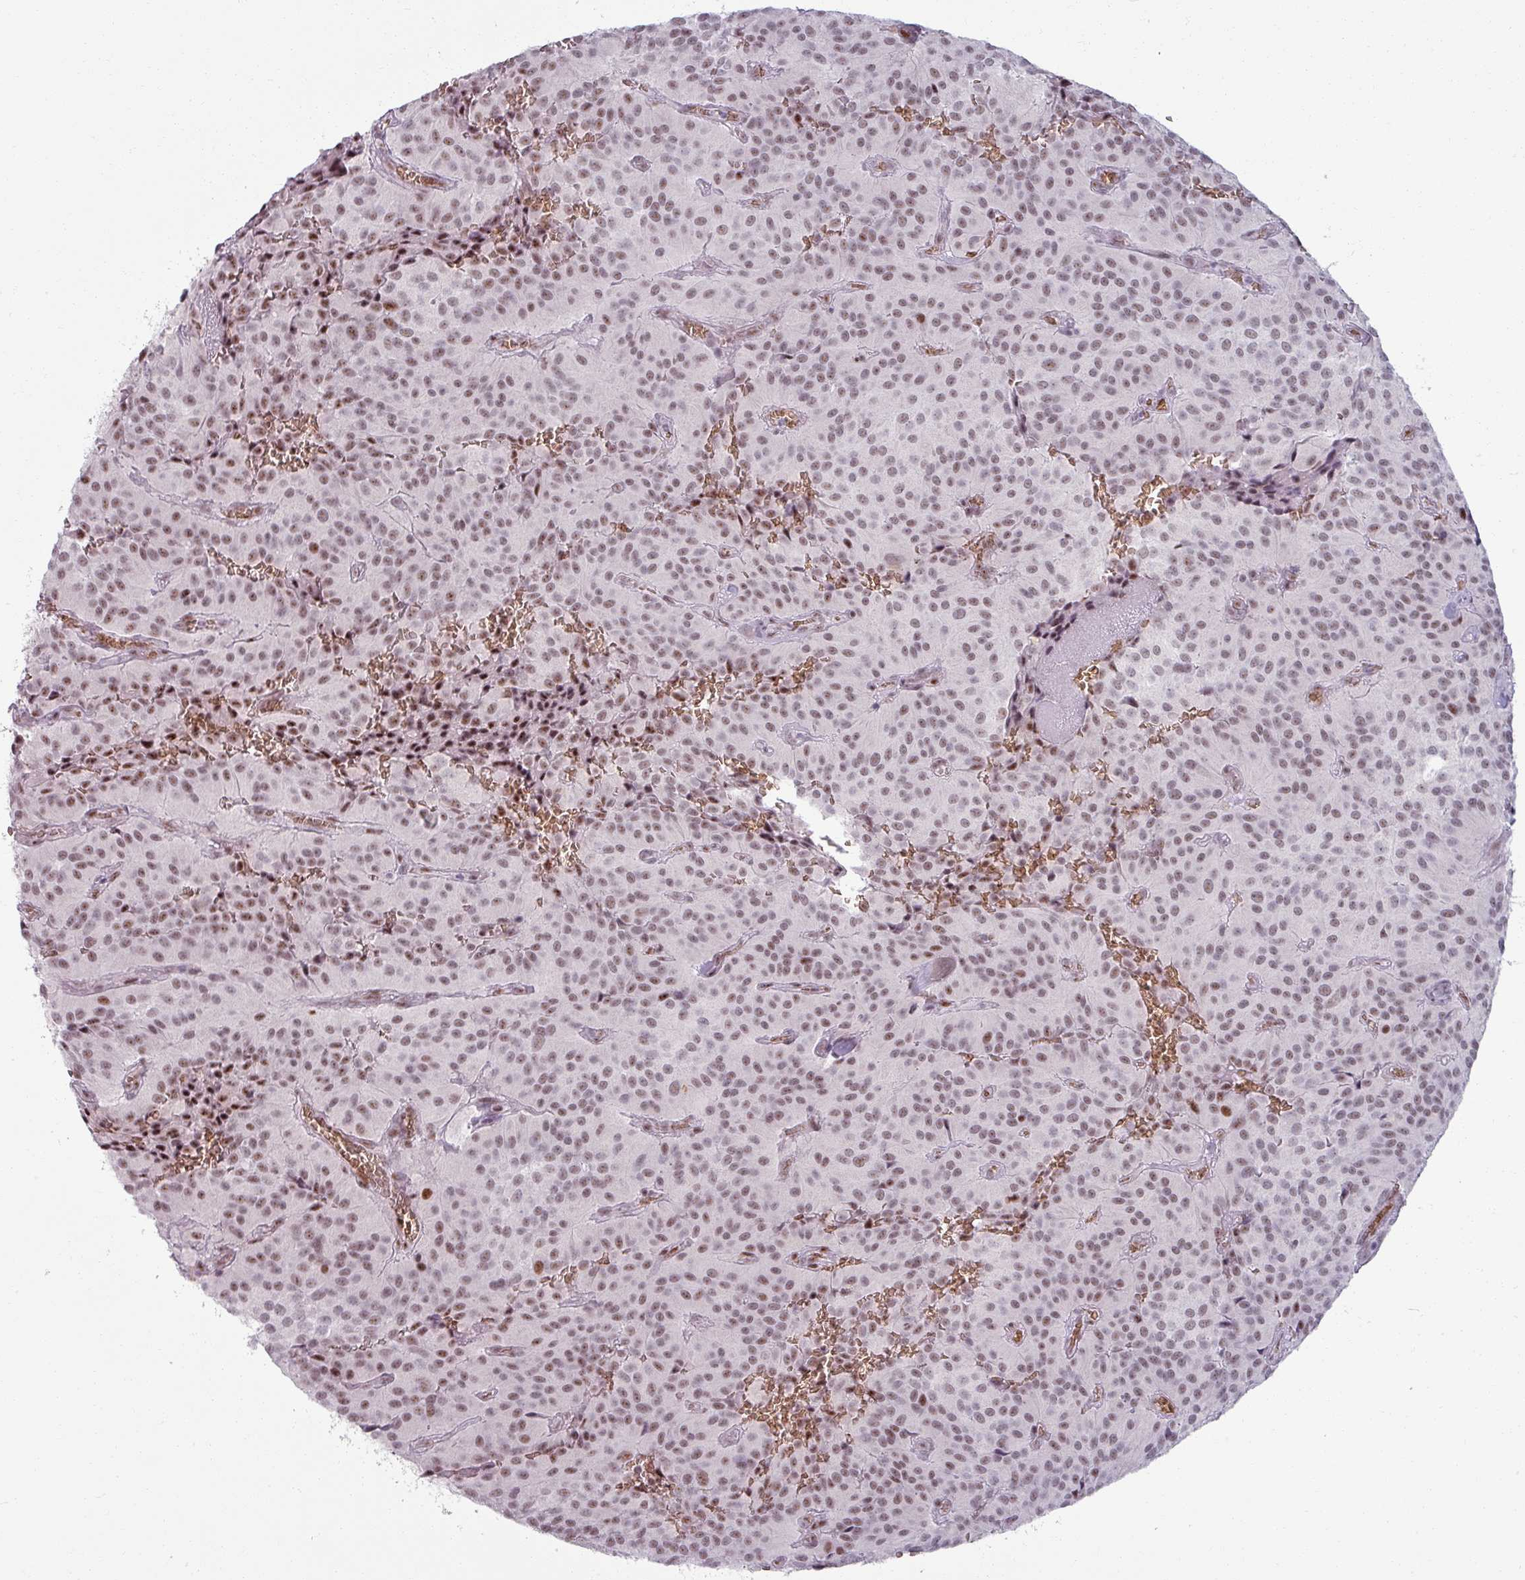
{"staining": {"intensity": "moderate", "quantity": ">75%", "location": "nuclear"}, "tissue": "glioma", "cell_type": "Tumor cells", "image_type": "cancer", "snomed": [{"axis": "morphology", "description": "Glioma, malignant, Low grade"}, {"axis": "topography", "description": "Brain"}], "caption": "About >75% of tumor cells in malignant glioma (low-grade) exhibit moderate nuclear protein positivity as visualized by brown immunohistochemical staining.", "gene": "NCOR1", "patient": {"sex": "male", "age": 42}}